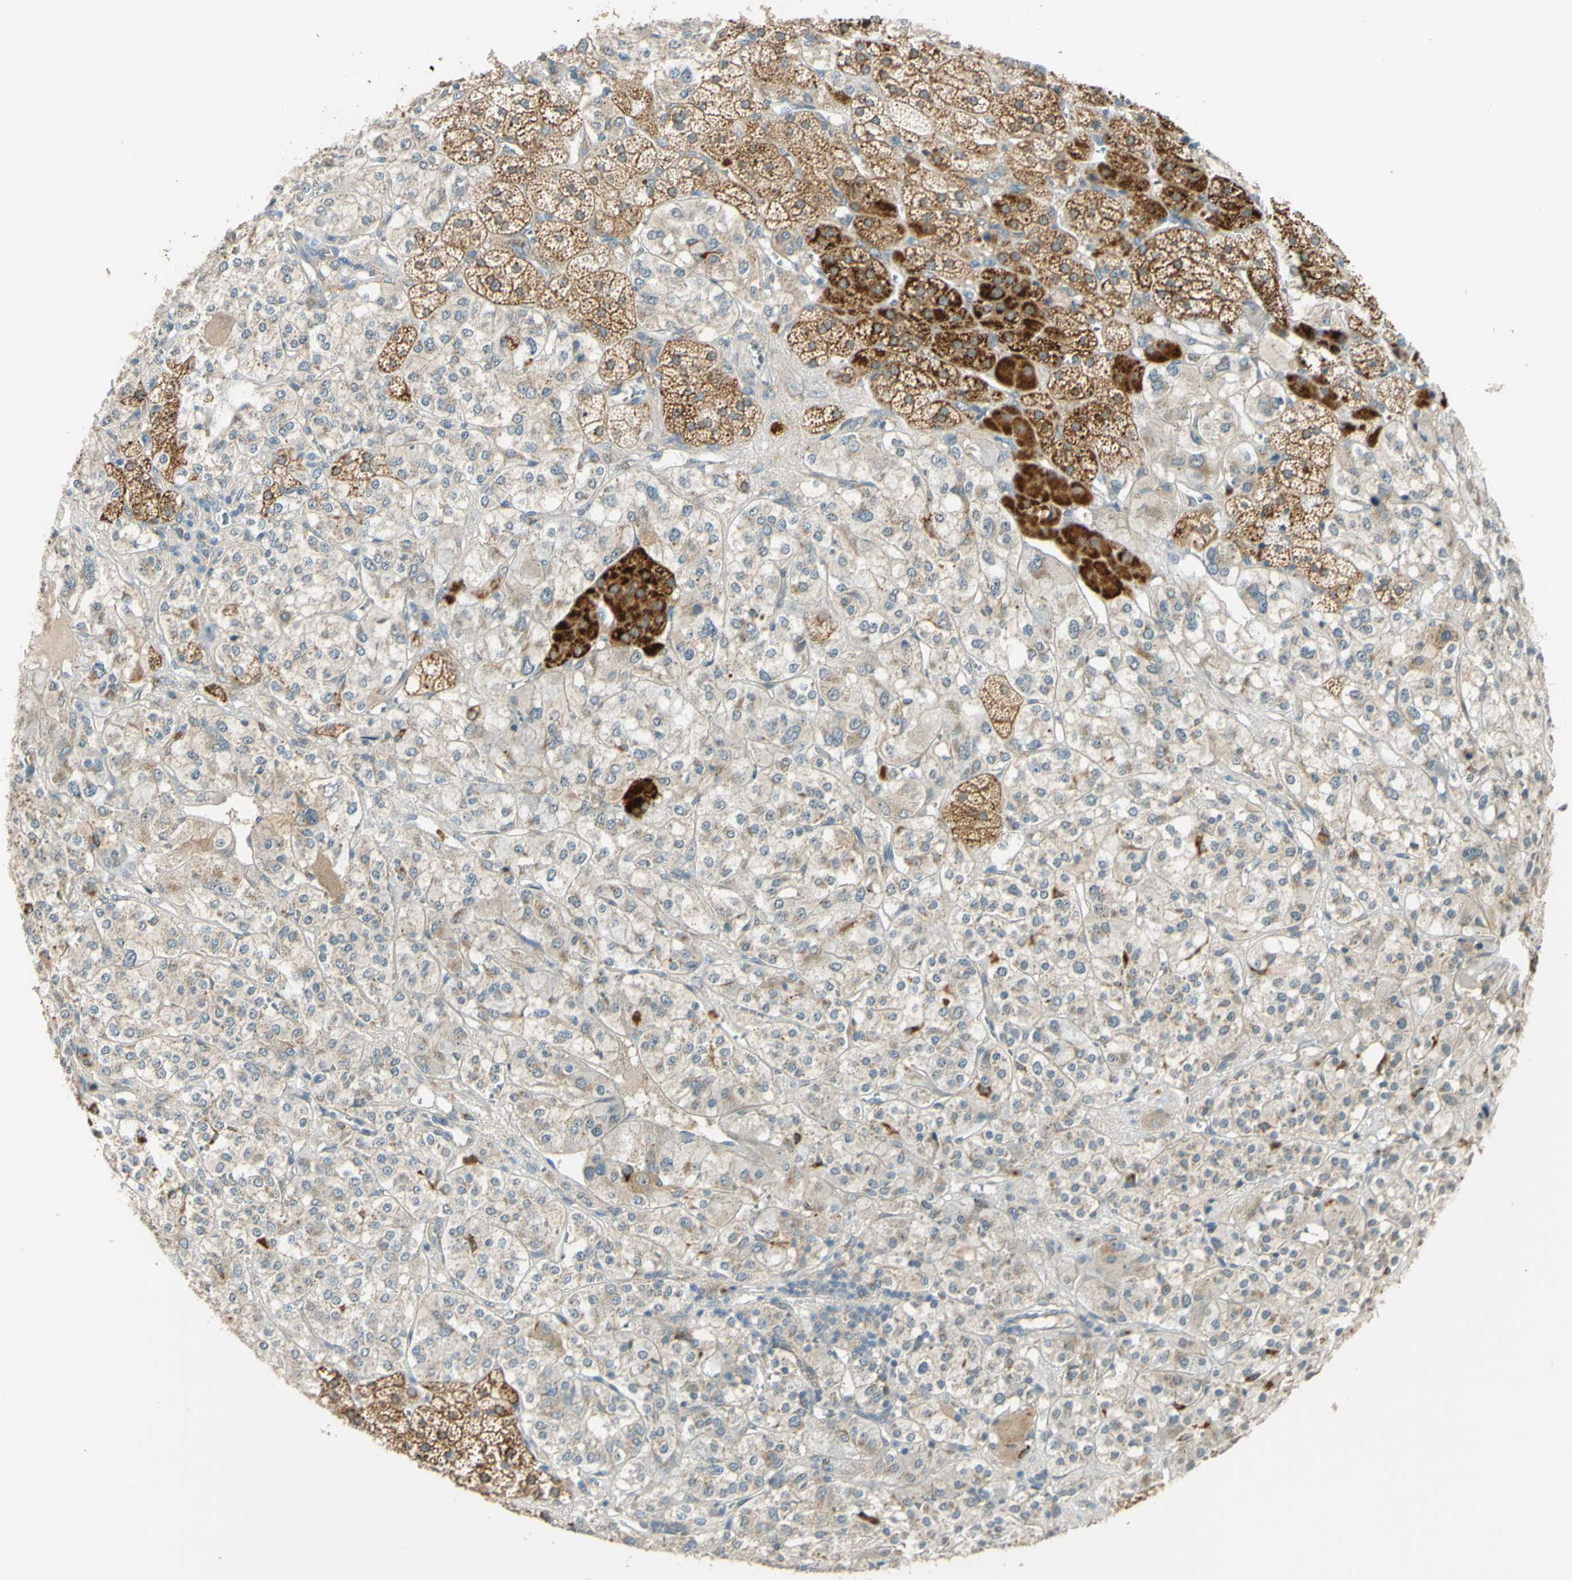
{"staining": {"intensity": "strong", "quantity": ">75%", "location": "cytoplasmic/membranous"}, "tissue": "adrenal gland", "cell_type": "Glandular cells", "image_type": "normal", "snomed": [{"axis": "morphology", "description": "Normal tissue, NOS"}, {"axis": "topography", "description": "Adrenal gland"}], "caption": "This image displays immunohistochemistry (IHC) staining of unremarkable human adrenal gland, with high strong cytoplasmic/membranous staining in approximately >75% of glandular cells.", "gene": "ENTREP2", "patient": {"sex": "male", "age": 56}}